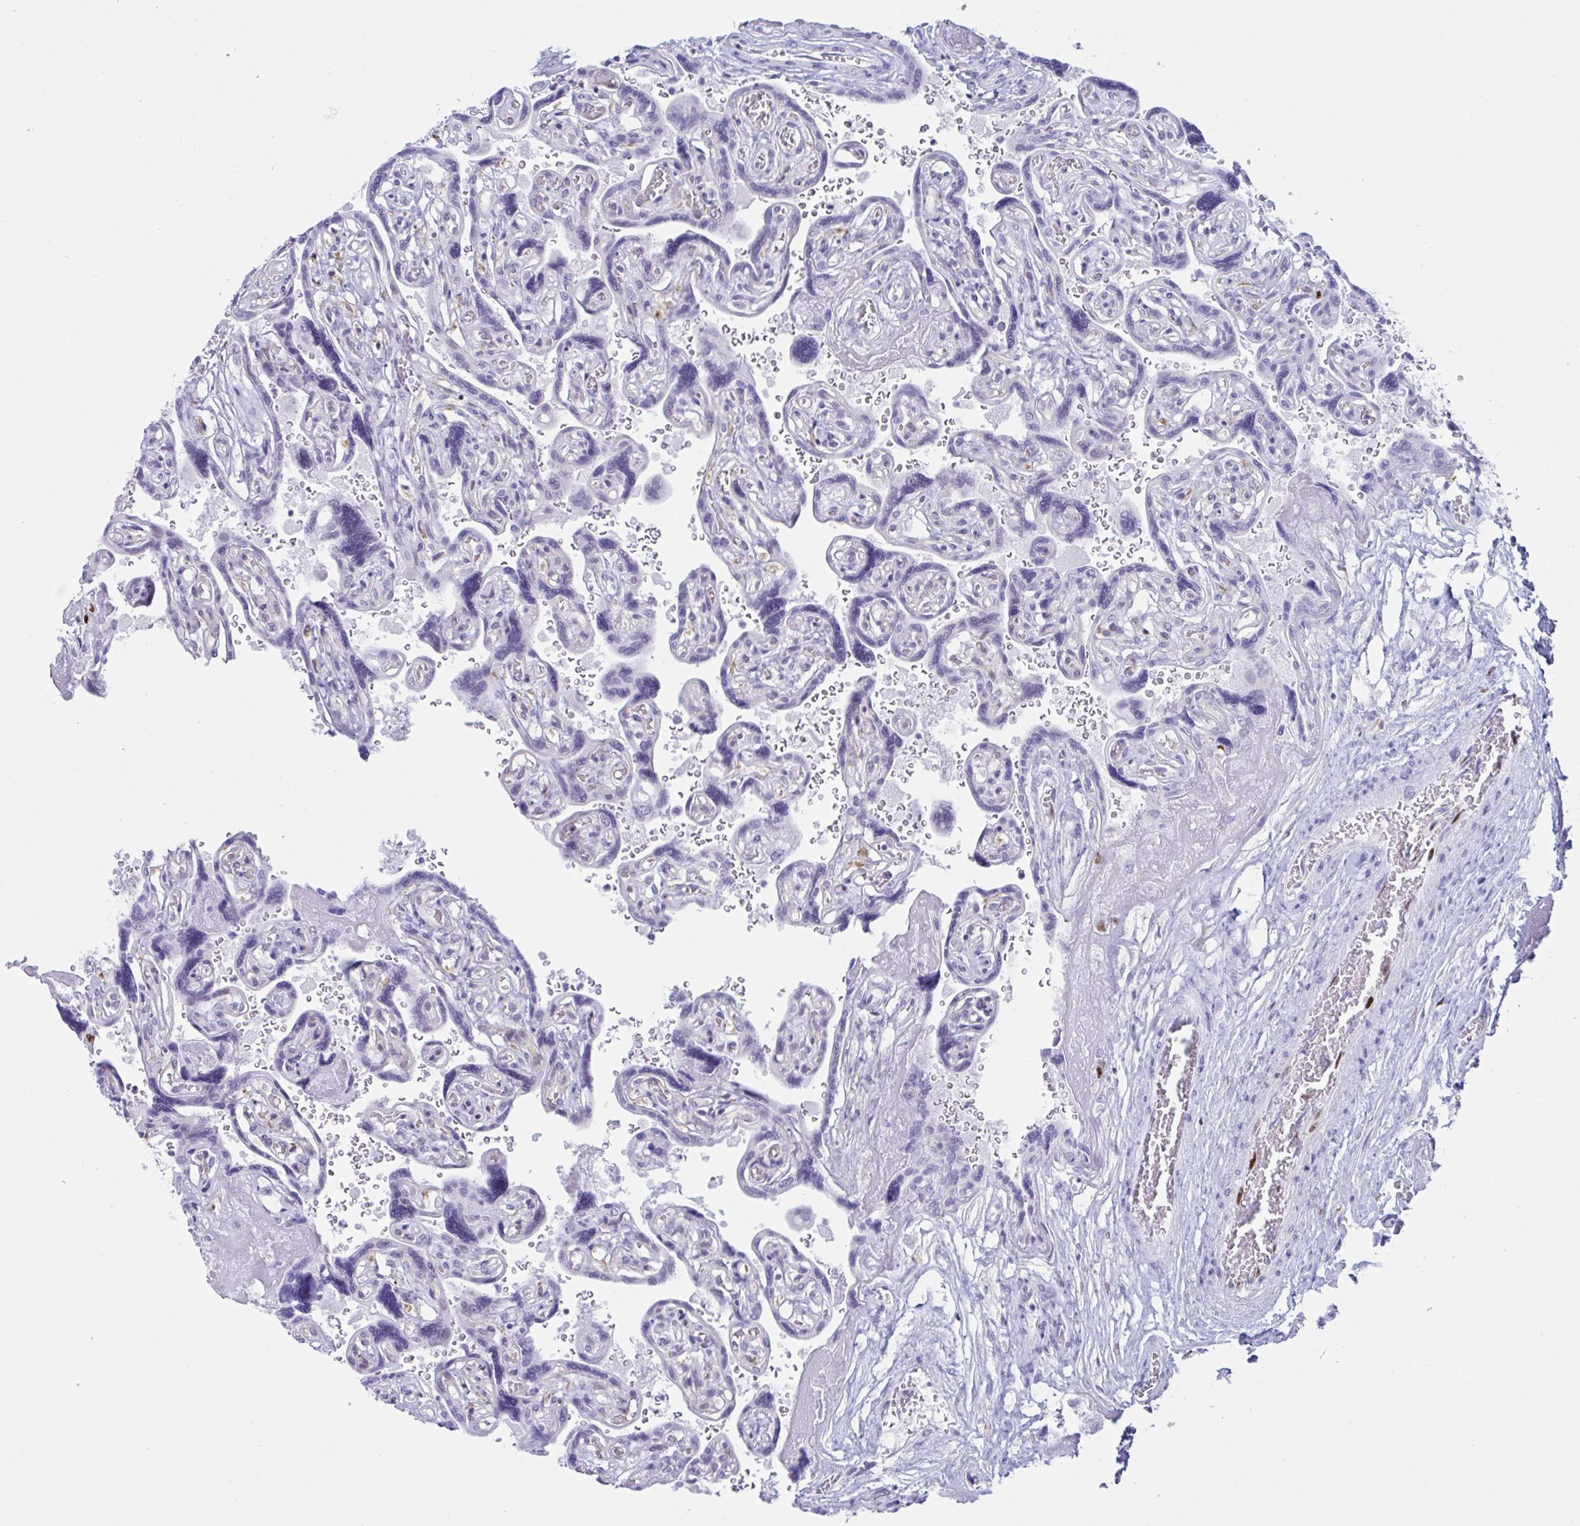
{"staining": {"intensity": "strong", "quantity": ">75%", "location": "nuclear"}, "tissue": "placenta", "cell_type": "Decidual cells", "image_type": "normal", "snomed": [{"axis": "morphology", "description": "Normal tissue, NOS"}, {"axis": "topography", "description": "Placenta"}], "caption": "Human placenta stained with a protein marker shows strong staining in decidual cells.", "gene": "IKZF2", "patient": {"sex": "female", "age": 32}}